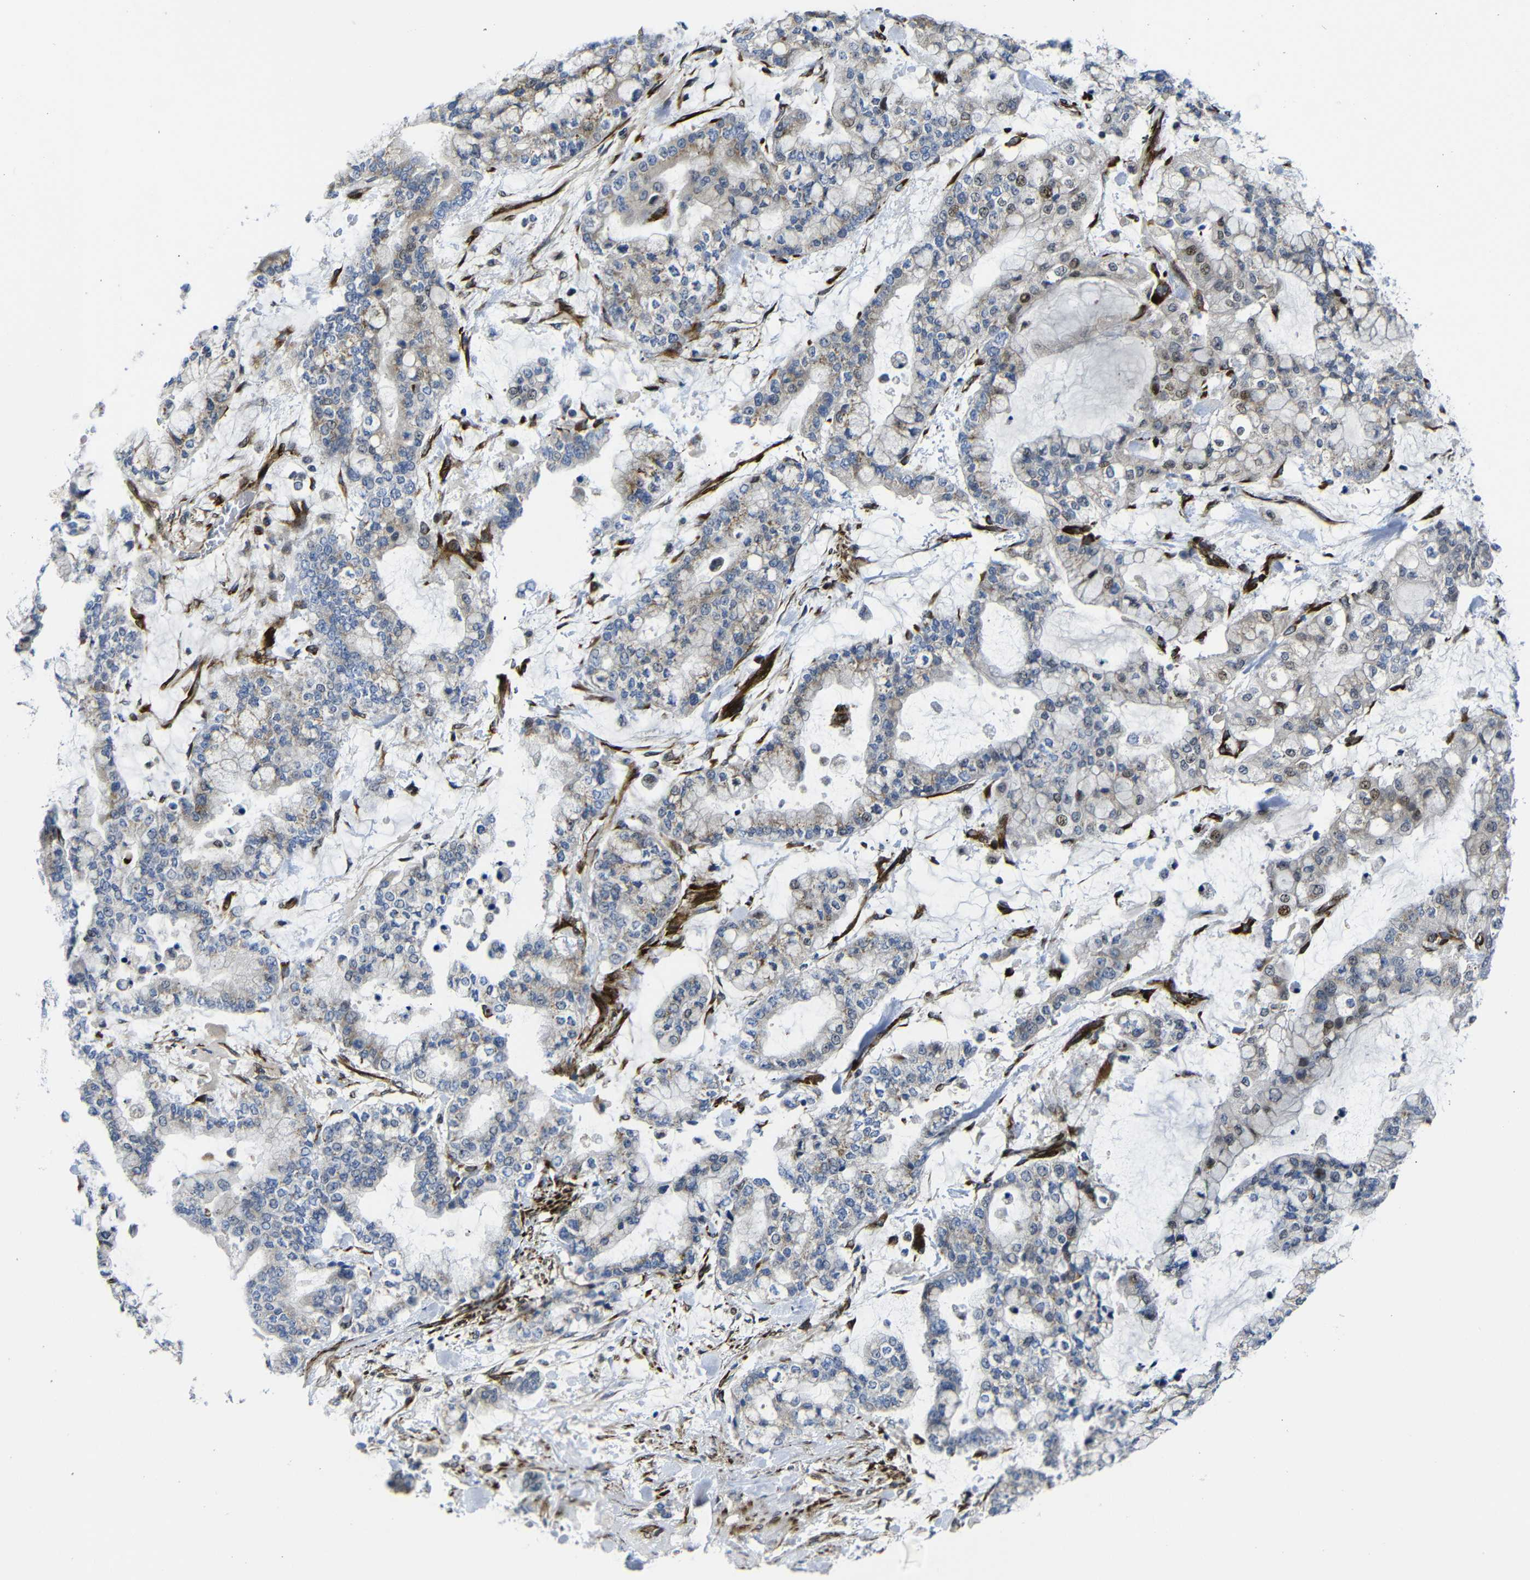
{"staining": {"intensity": "weak", "quantity": "25%-75%", "location": "cytoplasmic/membranous"}, "tissue": "stomach cancer", "cell_type": "Tumor cells", "image_type": "cancer", "snomed": [{"axis": "morphology", "description": "Normal tissue, NOS"}, {"axis": "morphology", "description": "Adenocarcinoma, NOS"}, {"axis": "topography", "description": "Stomach, upper"}, {"axis": "topography", "description": "Stomach"}], "caption": "Tumor cells demonstrate low levels of weak cytoplasmic/membranous positivity in about 25%-75% of cells in stomach cancer.", "gene": "PARP14", "patient": {"sex": "male", "age": 76}}